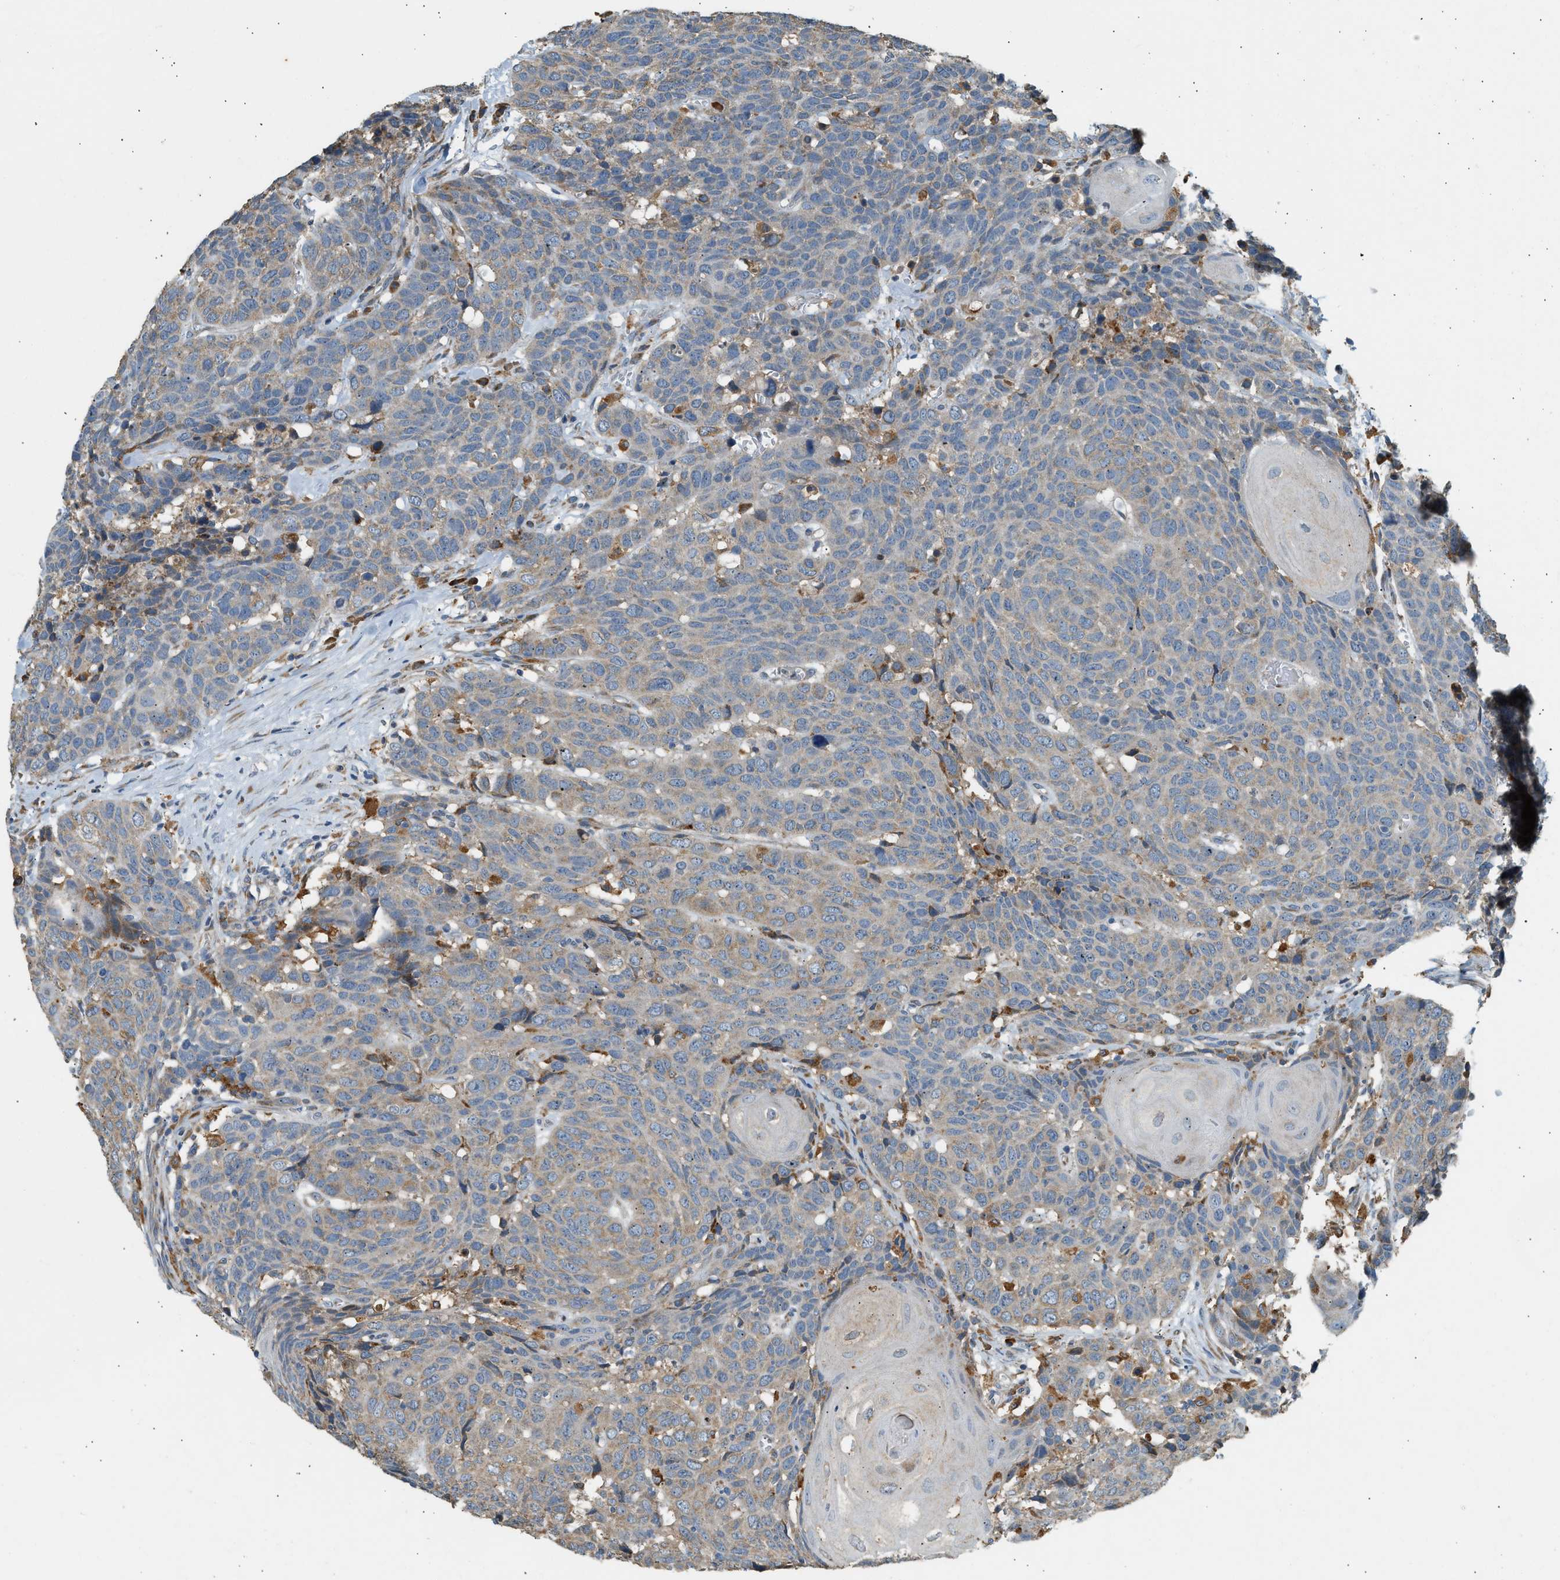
{"staining": {"intensity": "weak", "quantity": ">75%", "location": "cytoplasmic/membranous"}, "tissue": "head and neck cancer", "cell_type": "Tumor cells", "image_type": "cancer", "snomed": [{"axis": "morphology", "description": "Squamous cell carcinoma, NOS"}, {"axis": "topography", "description": "Head-Neck"}], "caption": "Head and neck squamous cell carcinoma stained with a brown dye shows weak cytoplasmic/membranous positive staining in about >75% of tumor cells.", "gene": "CTSB", "patient": {"sex": "male", "age": 66}}